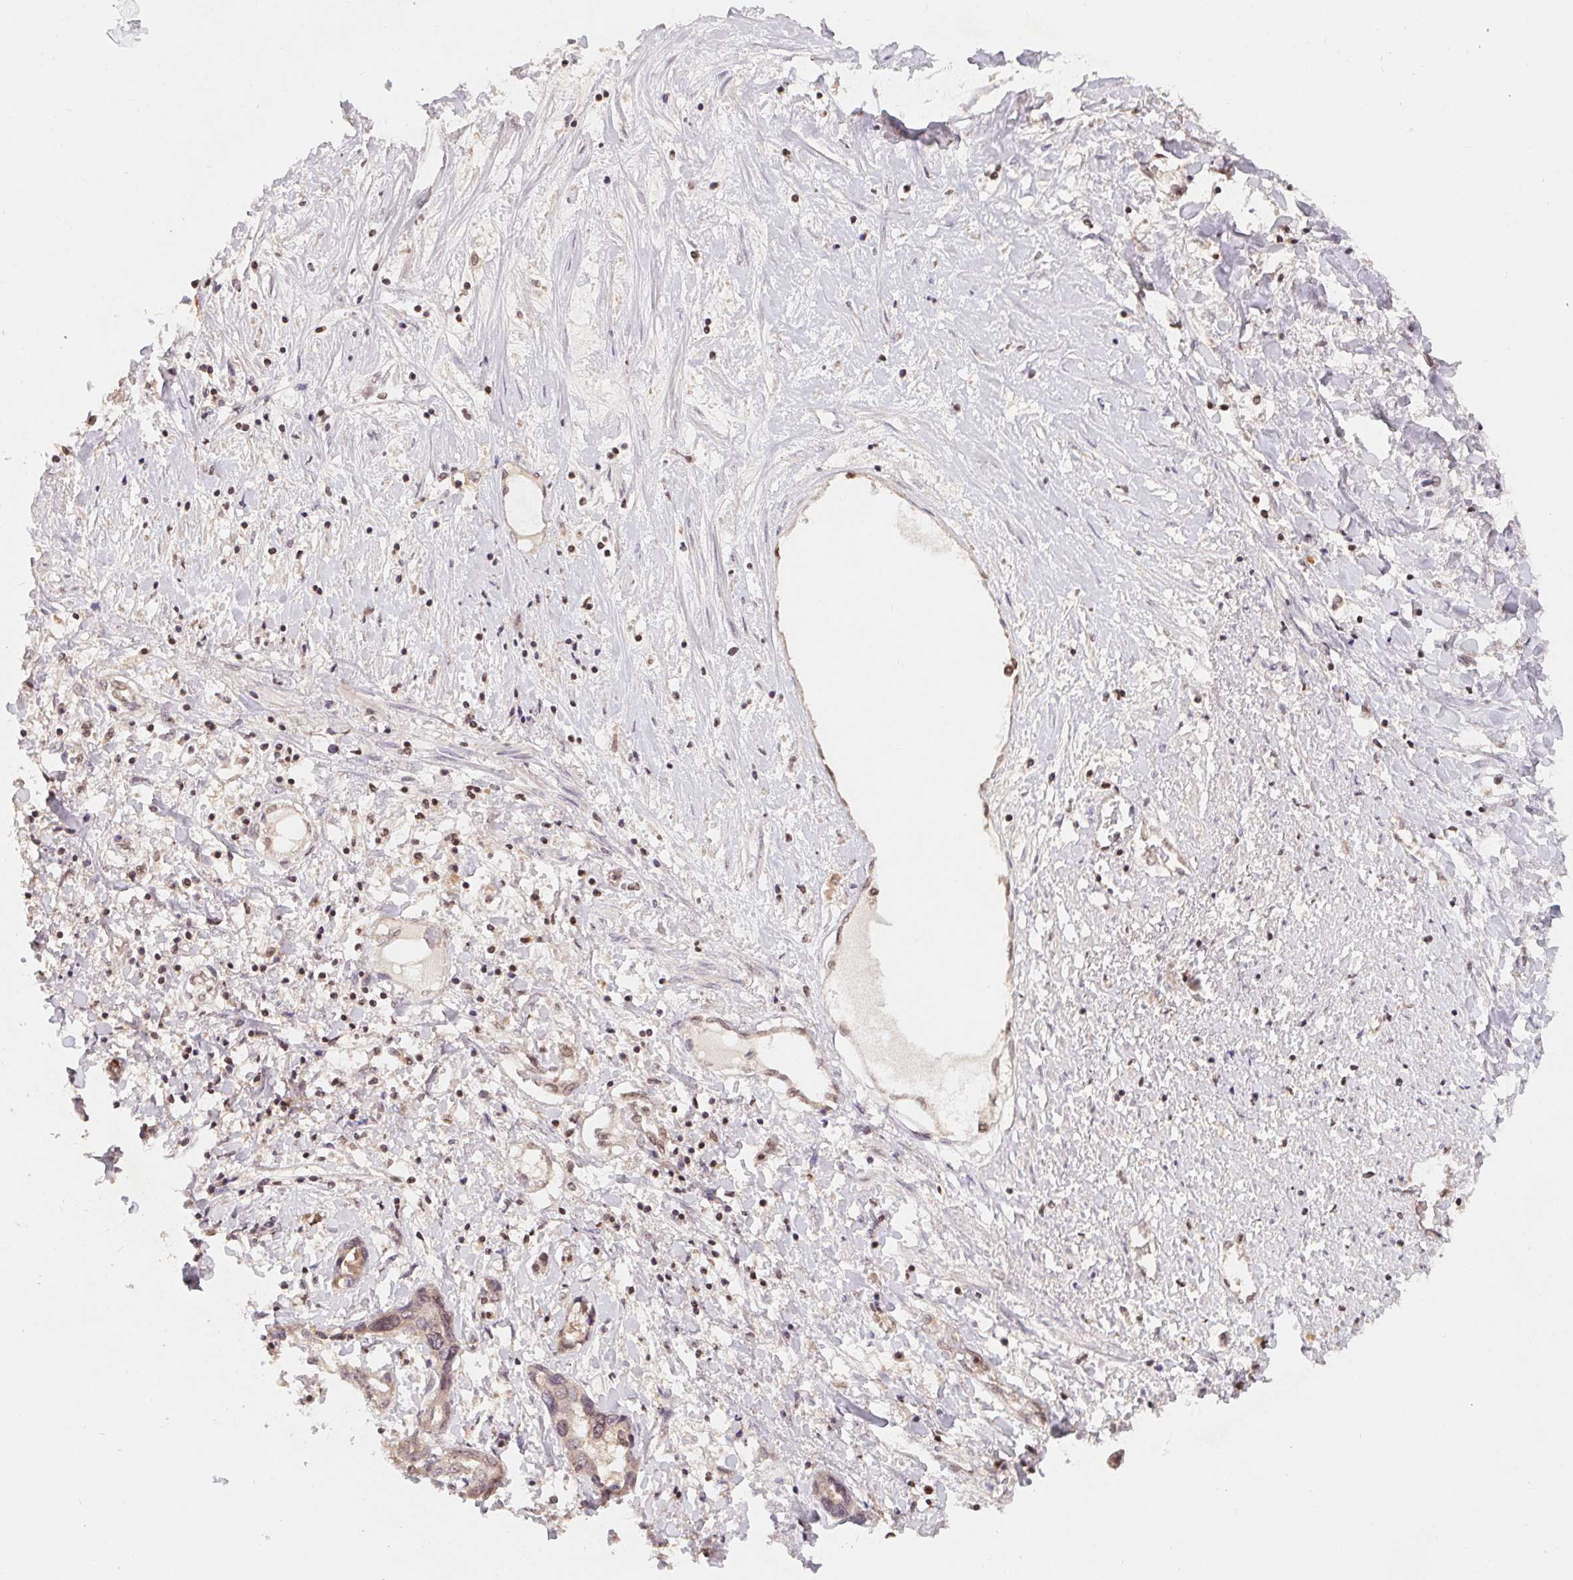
{"staining": {"intensity": "weak", "quantity": "<25%", "location": "cytoplasmic/membranous"}, "tissue": "liver cancer", "cell_type": "Tumor cells", "image_type": "cancer", "snomed": [{"axis": "morphology", "description": "Cholangiocarcinoma"}, {"axis": "topography", "description": "Liver"}], "caption": "Protein analysis of cholangiocarcinoma (liver) shows no significant positivity in tumor cells.", "gene": "HMGN3", "patient": {"sex": "male", "age": 59}}